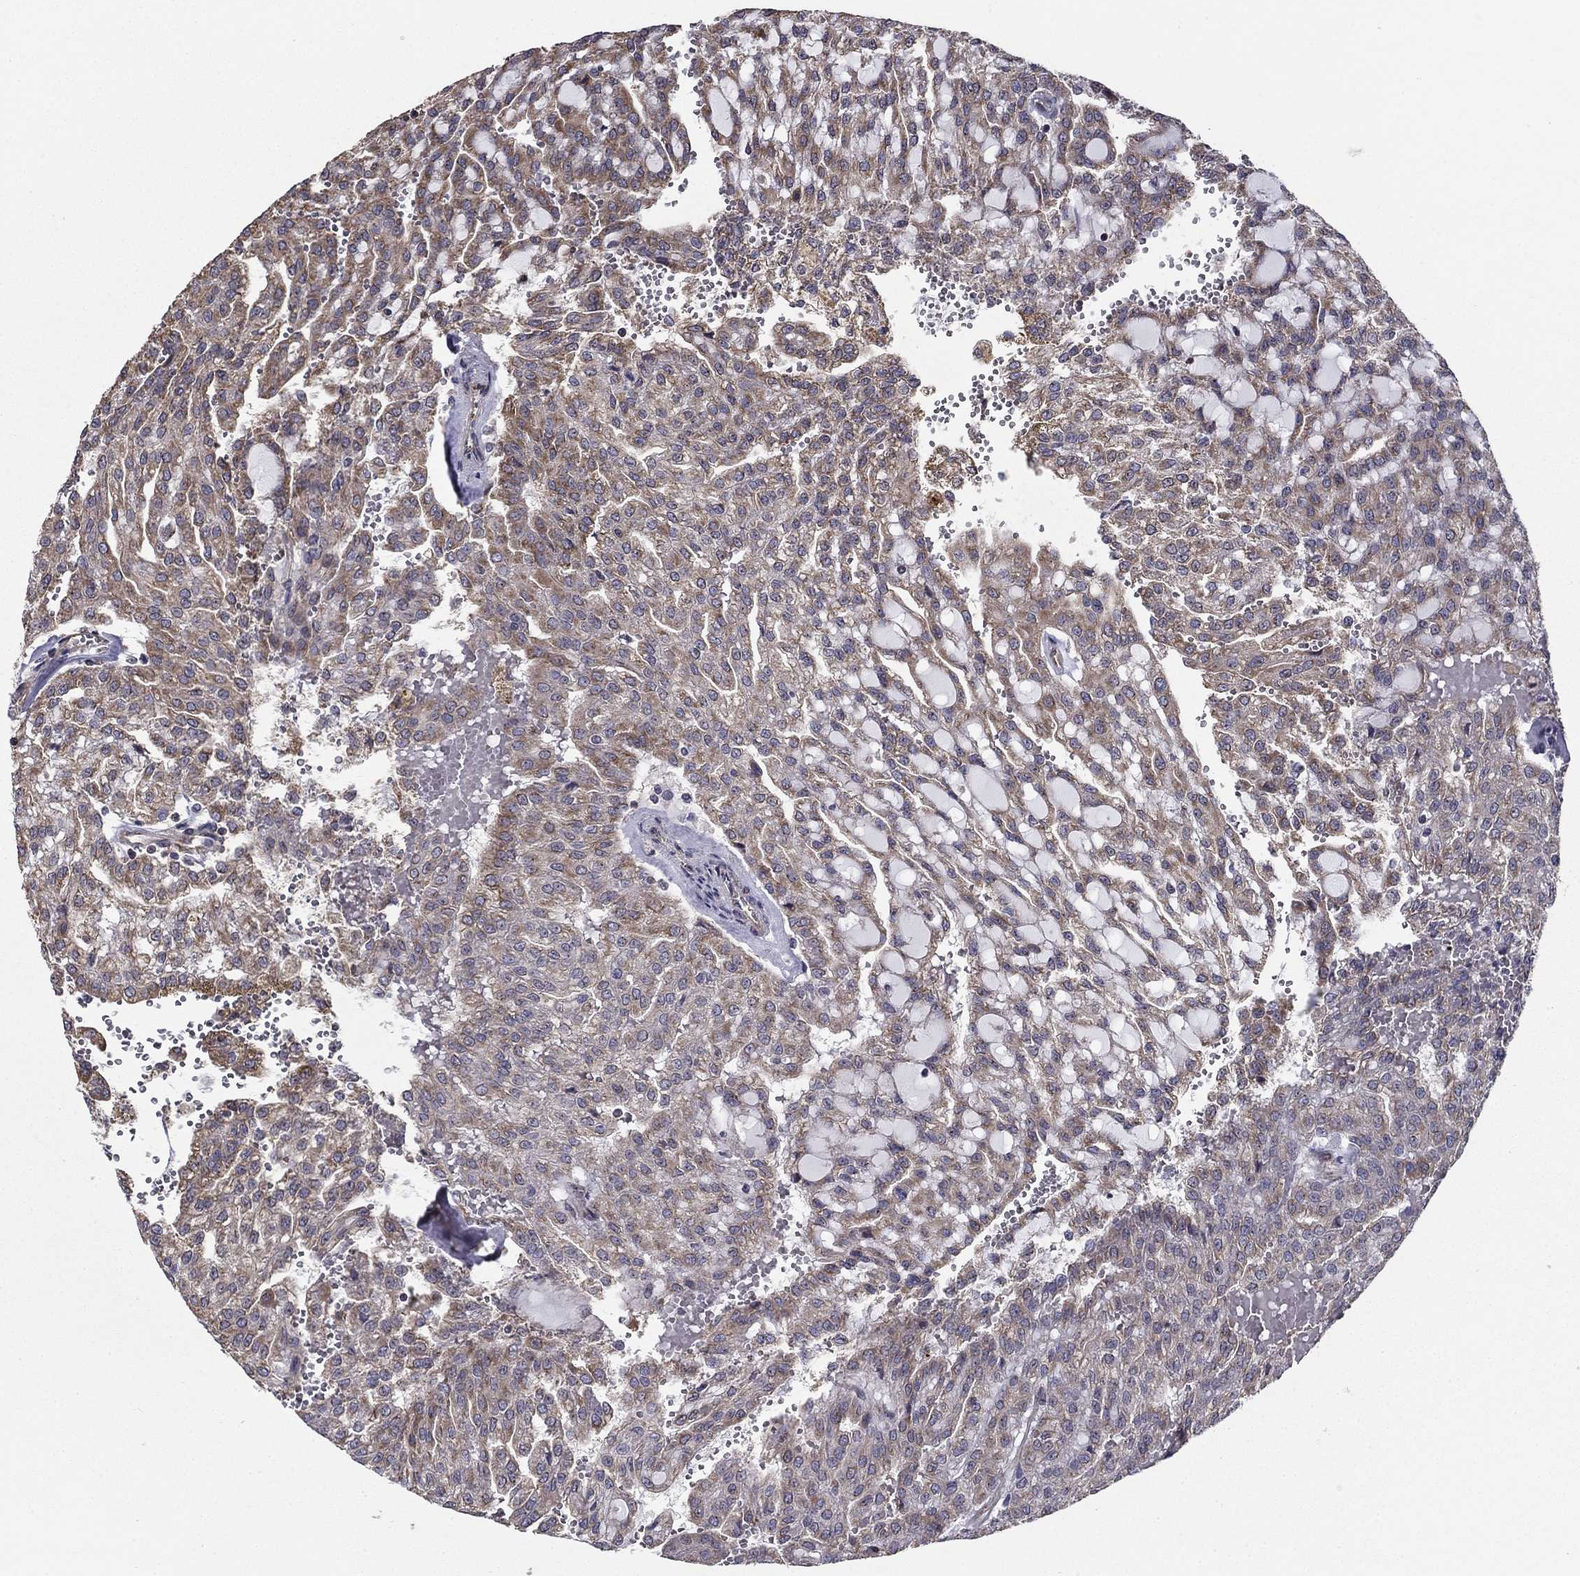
{"staining": {"intensity": "moderate", "quantity": "<25%", "location": "cytoplasmic/membranous"}, "tissue": "renal cancer", "cell_type": "Tumor cells", "image_type": "cancer", "snomed": [{"axis": "morphology", "description": "Adenocarcinoma, NOS"}, {"axis": "topography", "description": "Kidney"}], "caption": "A photomicrograph of adenocarcinoma (renal) stained for a protein shows moderate cytoplasmic/membranous brown staining in tumor cells.", "gene": "NKIRAS1", "patient": {"sex": "male", "age": 63}}